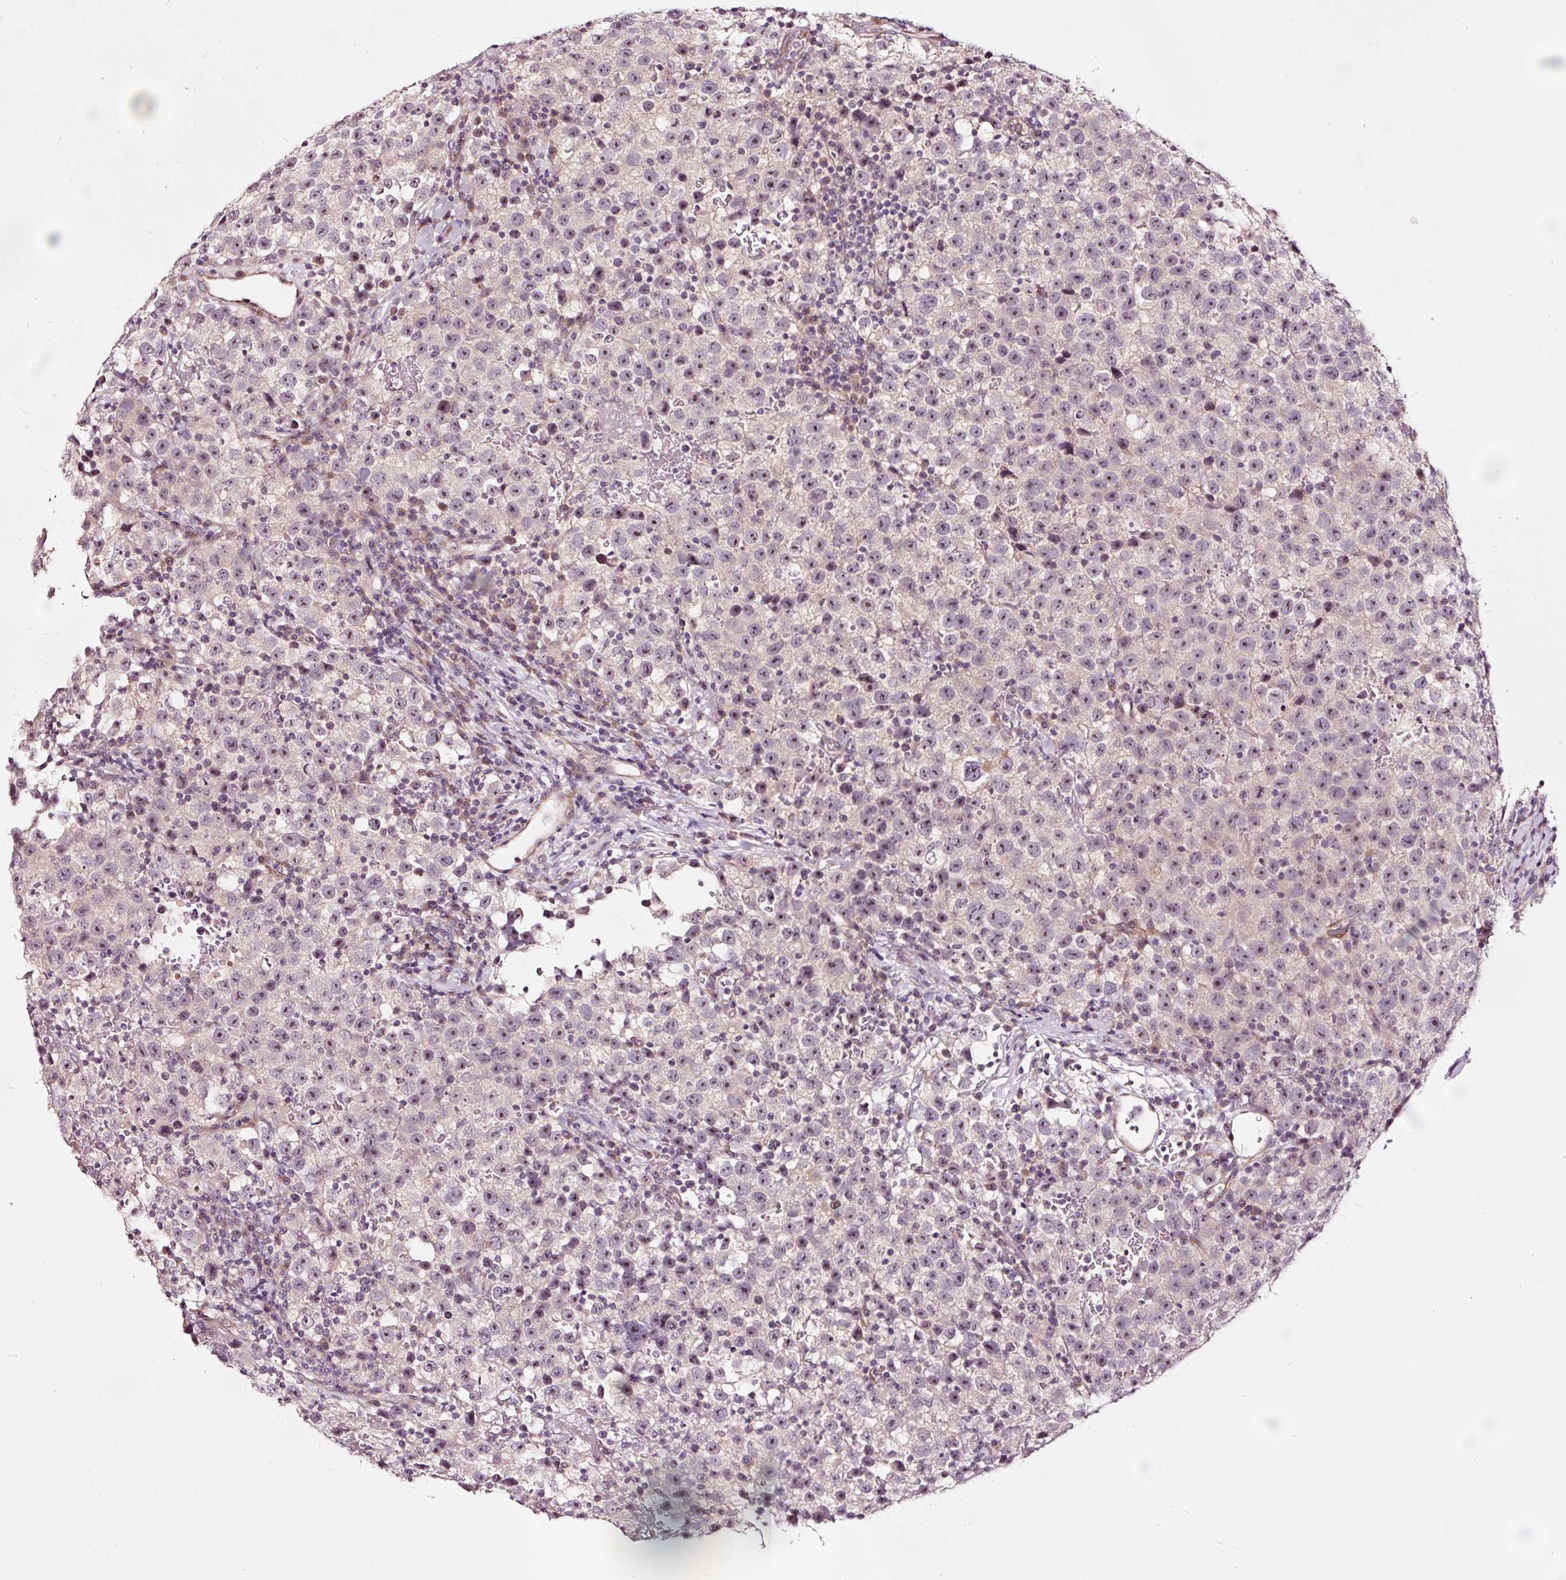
{"staining": {"intensity": "moderate", "quantity": "25%-75%", "location": "nuclear"}, "tissue": "testis cancer", "cell_type": "Tumor cells", "image_type": "cancer", "snomed": [{"axis": "morphology", "description": "Seminoma, NOS"}, {"axis": "topography", "description": "Testis"}], "caption": "A photomicrograph of testis cancer (seminoma) stained for a protein displays moderate nuclear brown staining in tumor cells.", "gene": "UTP14A", "patient": {"sex": "male", "age": 22}}